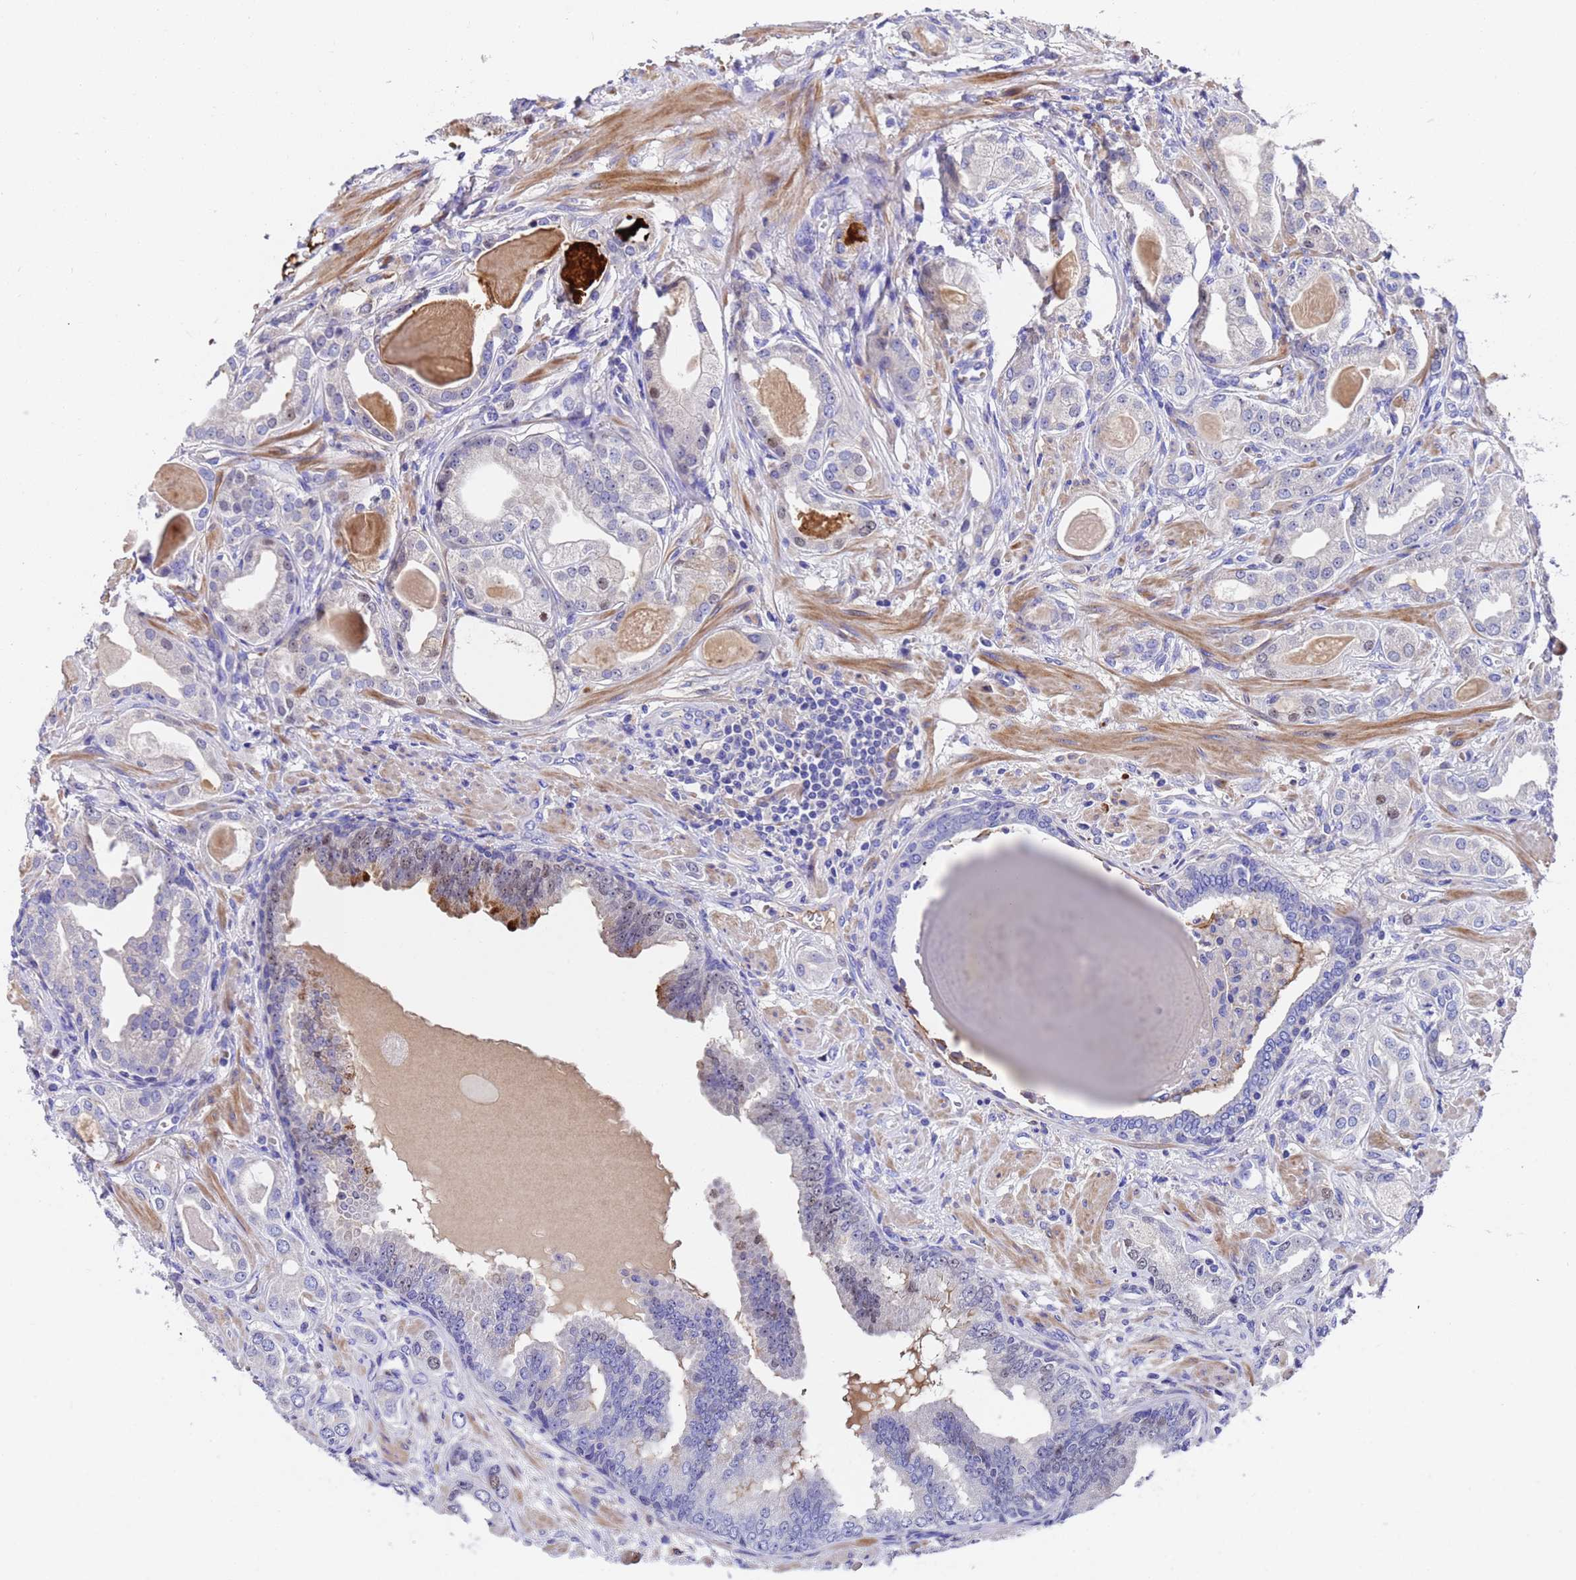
{"staining": {"intensity": "negative", "quantity": "none", "location": "none"}, "tissue": "prostate cancer", "cell_type": "Tumor cells", "image_type": "cancer", "snomed": [{"axis": "morphology", "description": "Adenocarcinoma, Low grade"}, {"axis": "topography", "description": "Prostate"}], "caption": "This is a image of immunohistochemistry (IHC) staining of prostate cancer (low-grade adenocarcinoma), which shows no staining in tumor cells. (DAB (3,3'-diaminobenzidine) immunohistochemistry with hematoxylin counter stain).", "gene": "ELP6", "patient": {"sex": "male", "age": 64}}